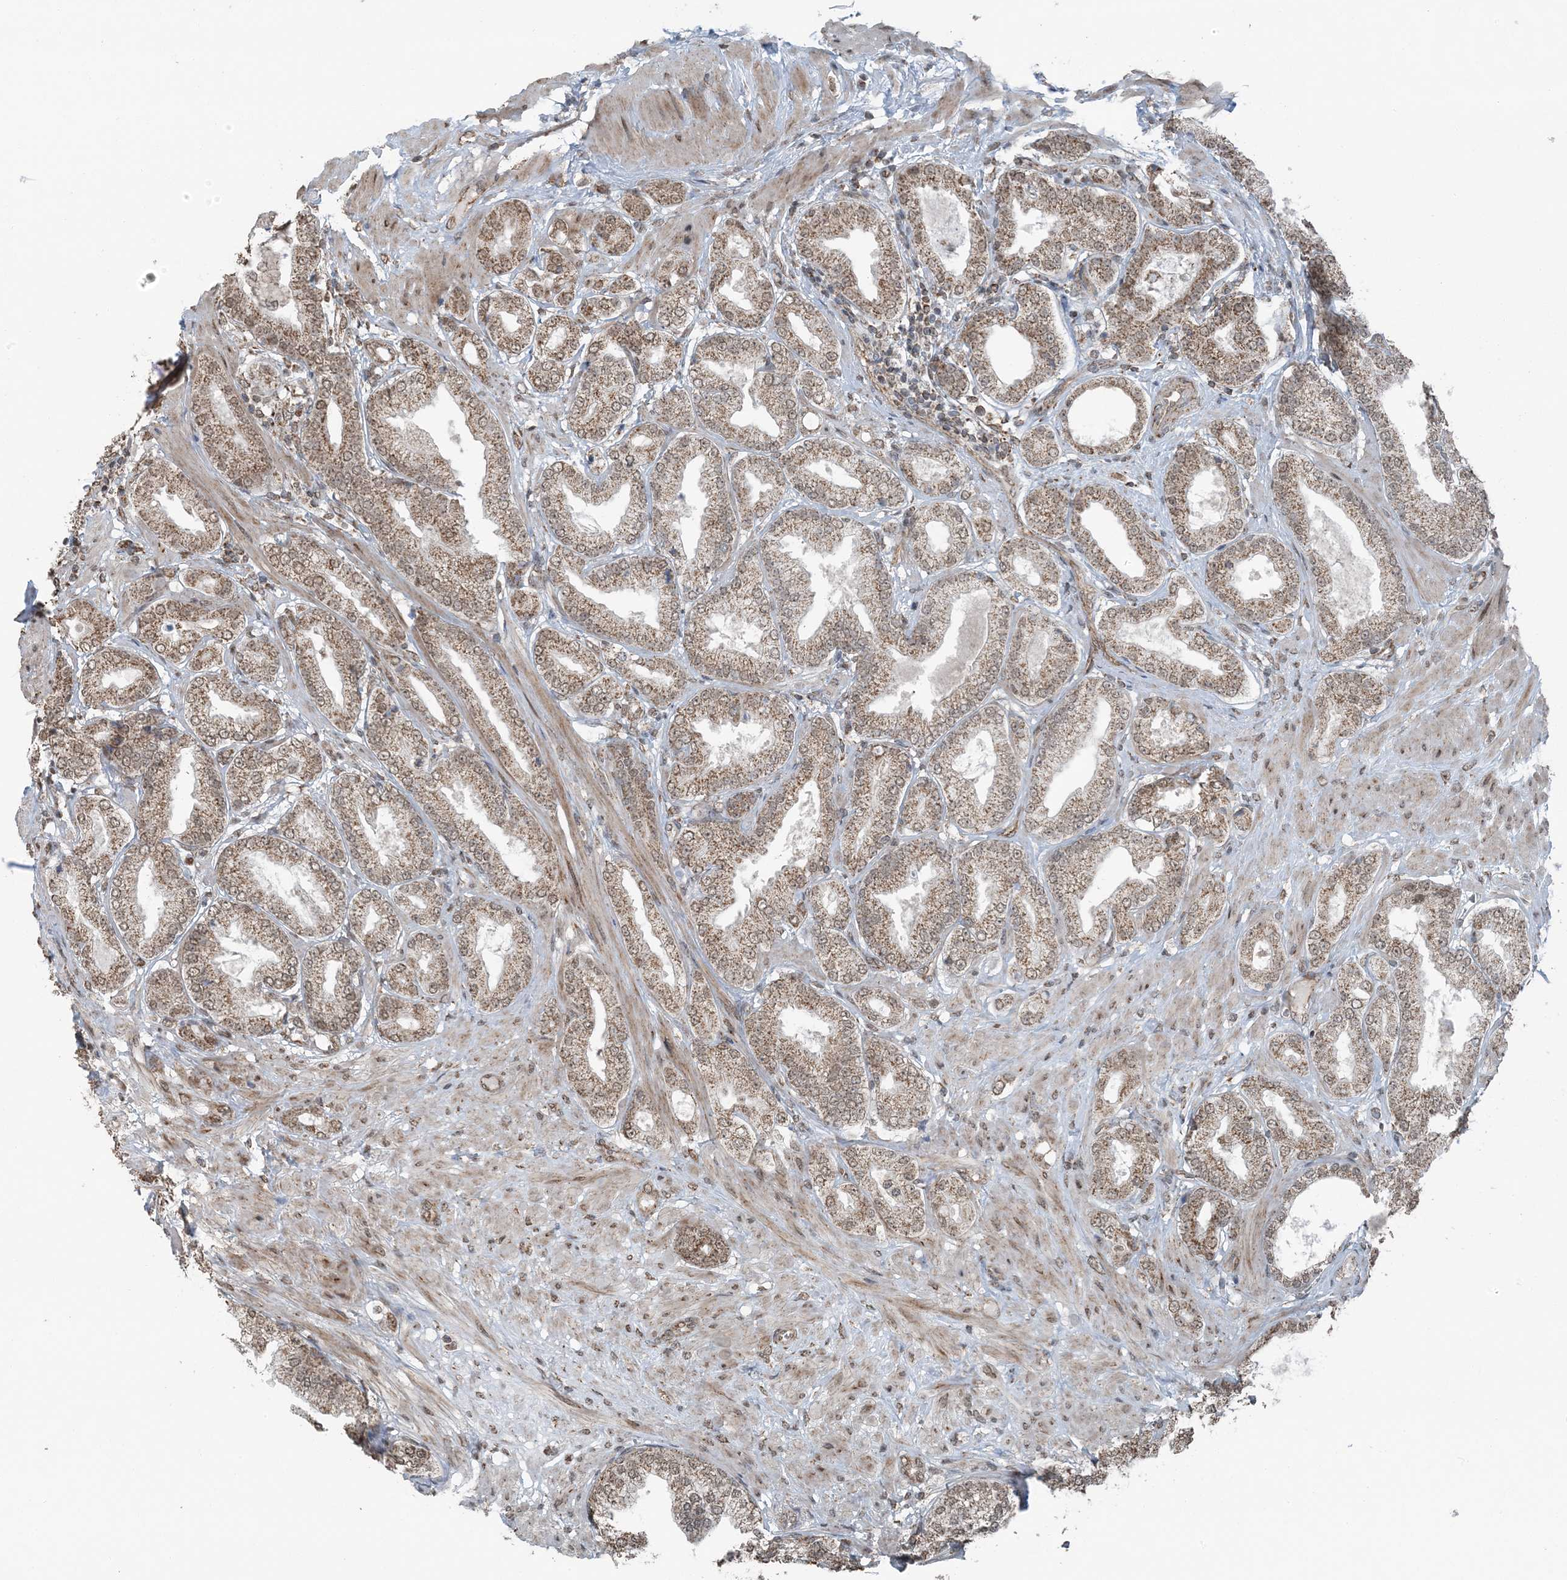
{"staining": {"intensity": "moderate", "quantity": ">75%", "location": "cytoplasmic/membranous"}, "tissue": "prostate cancer", "cell_type": "Tumor cells", "image_type": "cancer", "snomed": [{"axis": "morphology", "description": "Adenocarcinoma, Low grade"}, {"axis": "topography", "description": "Prostate"}], "caption": "Low-grade adenocarcinoma (prostate) stained with immunohistochemistry demonstrates moderate cytoplasmic/membranous expression in approximately >75% of tumor cells. Using DAB (brown) and hematoxylin (blue) stains, captured at high magnification using brightfield microscopy.", "gene": "PILRB", "patient": {"sex": "male", "age": 63}}